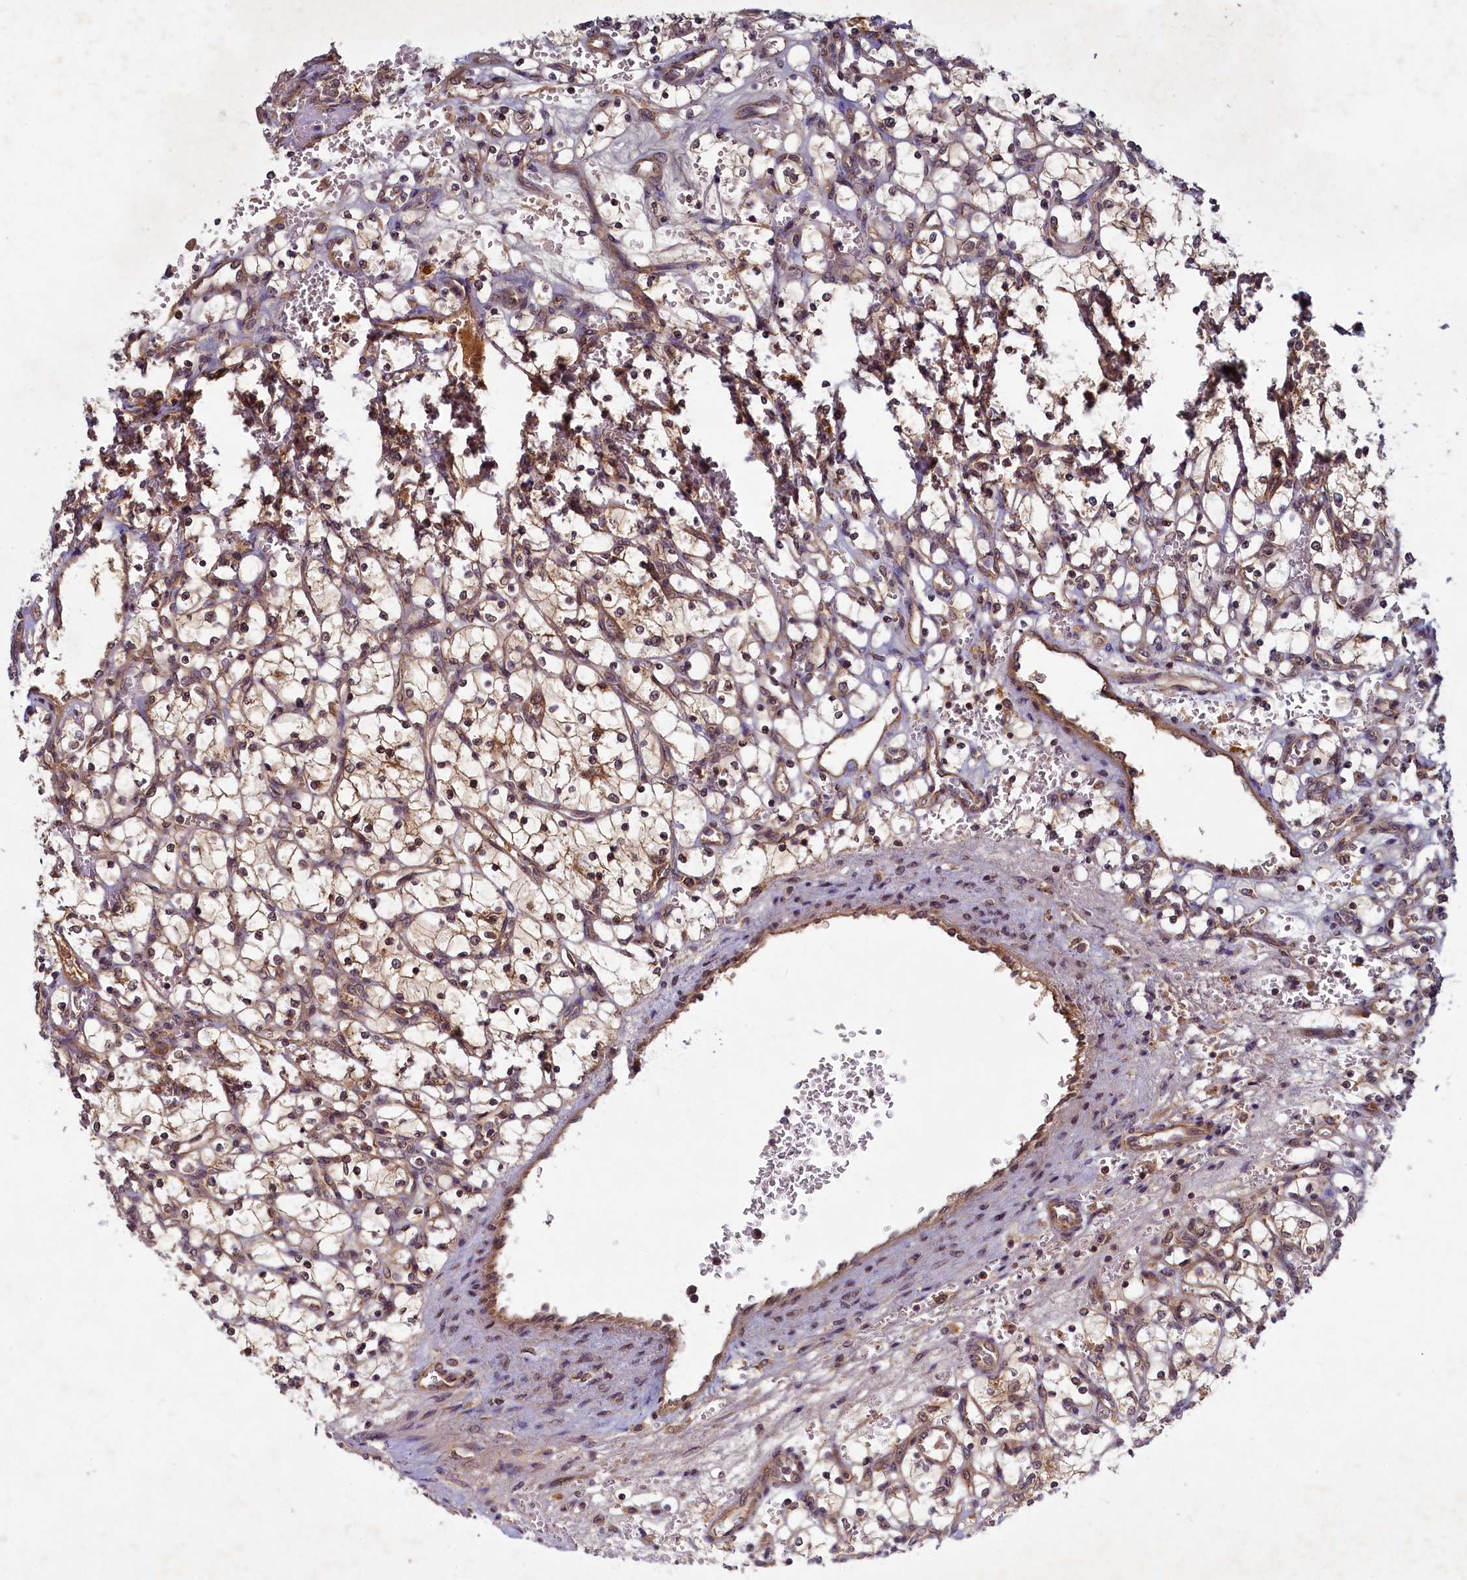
{"staining": {"intensity": "moderate", "quantity": ">75%", "location": "cytoplasmic/membranous,nuclear"}, "tissue": "renal cancer", "cell_type": "Tumor cells", "image_type": "cancer", "snomed": [{"axis": "morphology", "description": "Adenocarcinoma, NOS"}, {"axis": "topography", "description": "Kidney"}], "caption": "Tumor cells display medium levels of moderate cytoplasmic/membranous and nuclear staining in approximately >75% of cells in renal adenocarcinoma.", "gene": "BICD1", "patient": {"sex": "female", "age": 69}}